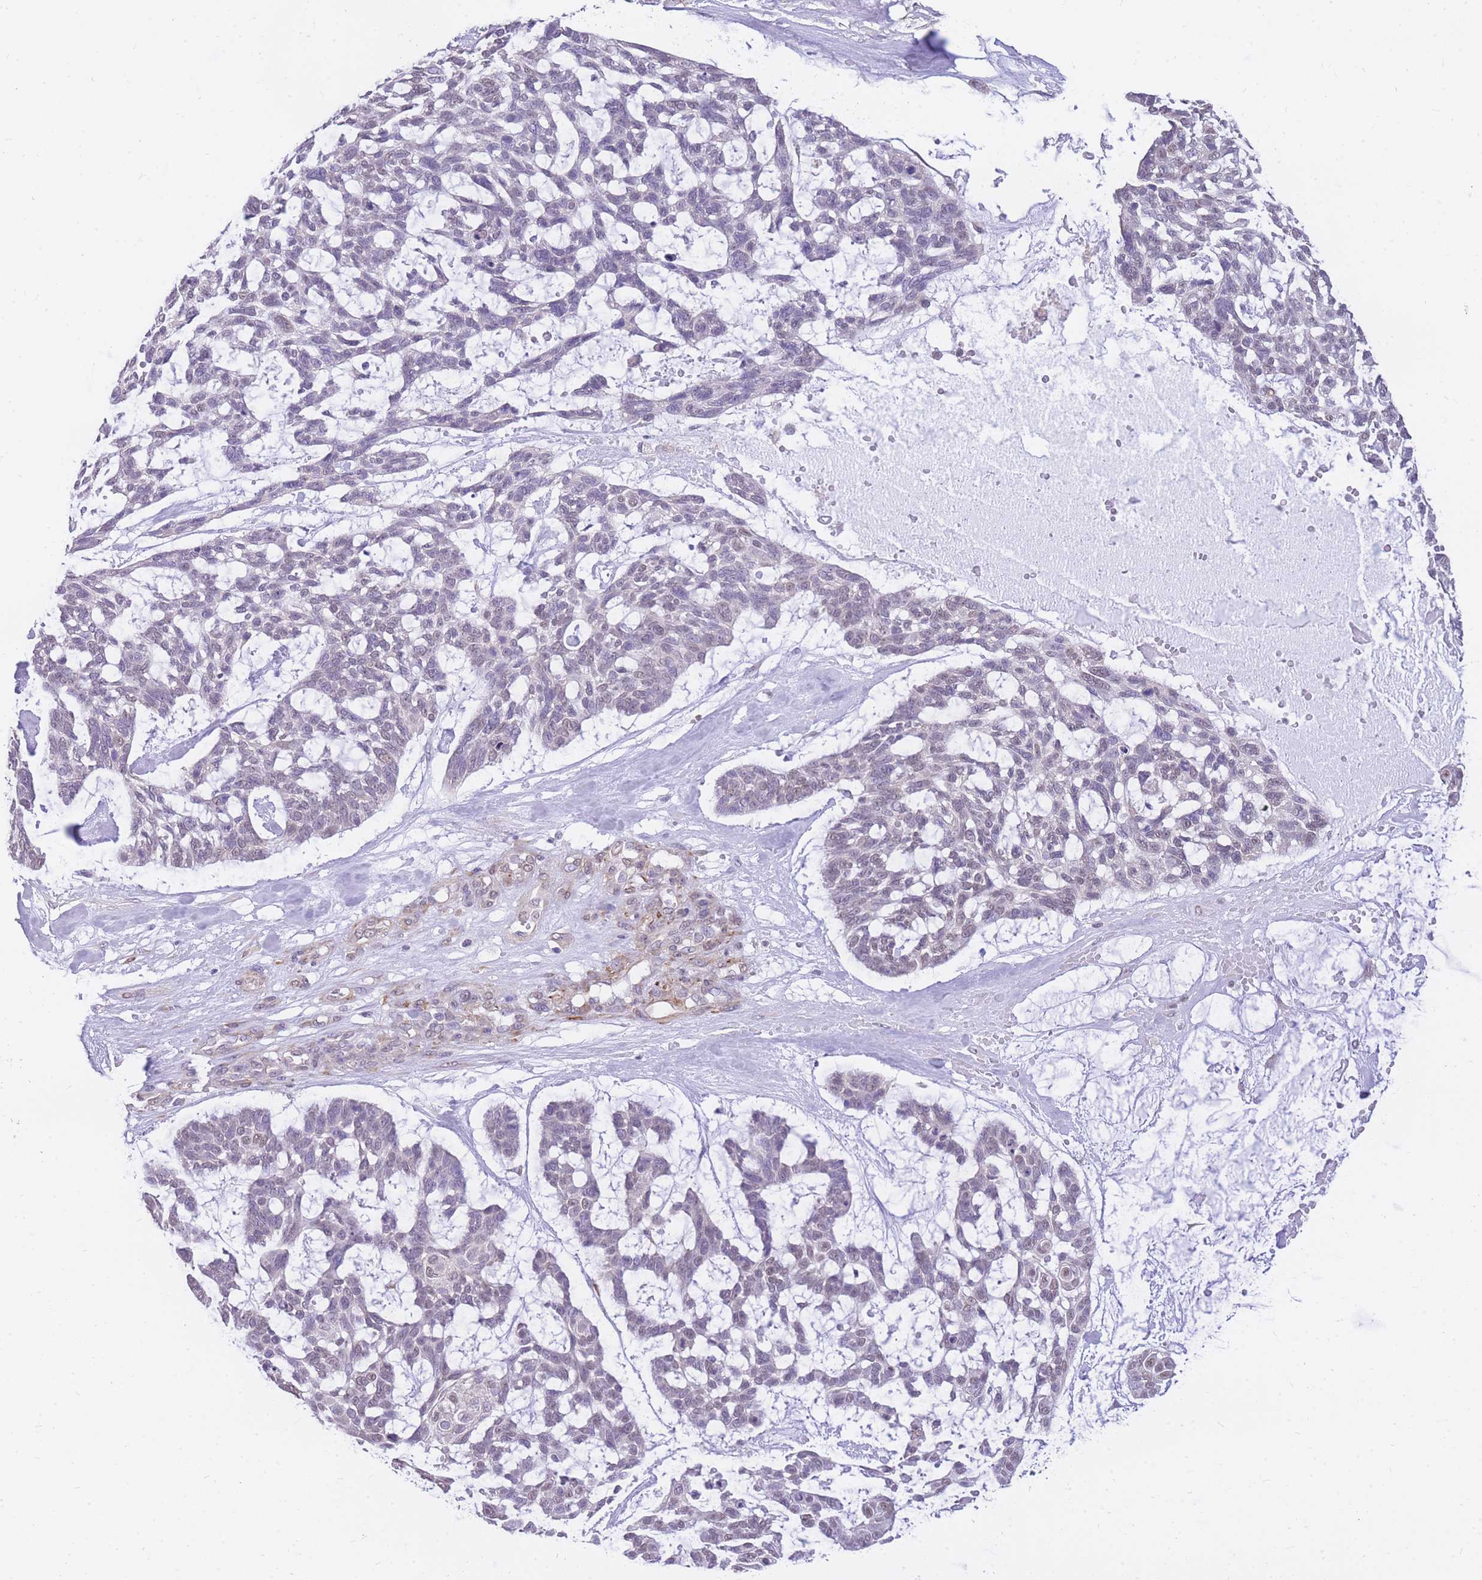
{"staining": {"intensity": "negative", "quantity": "none", "location": "none"}, "tissue": "skin cancer", "cell_type": "Tumor cells", "image_type": "cancer", "snomed": [{"axis": "morphology", "description": "Basal cell carcinoma"}, {"axis": "topography", "description": "Skin"}], "caption": "Immunohistochemistry of human skin cancer (basal cell carcinoma) shows no positivity in tumor cells.", "gene": "S100PBP", "patient": {"sex": "male", "age": 88}}